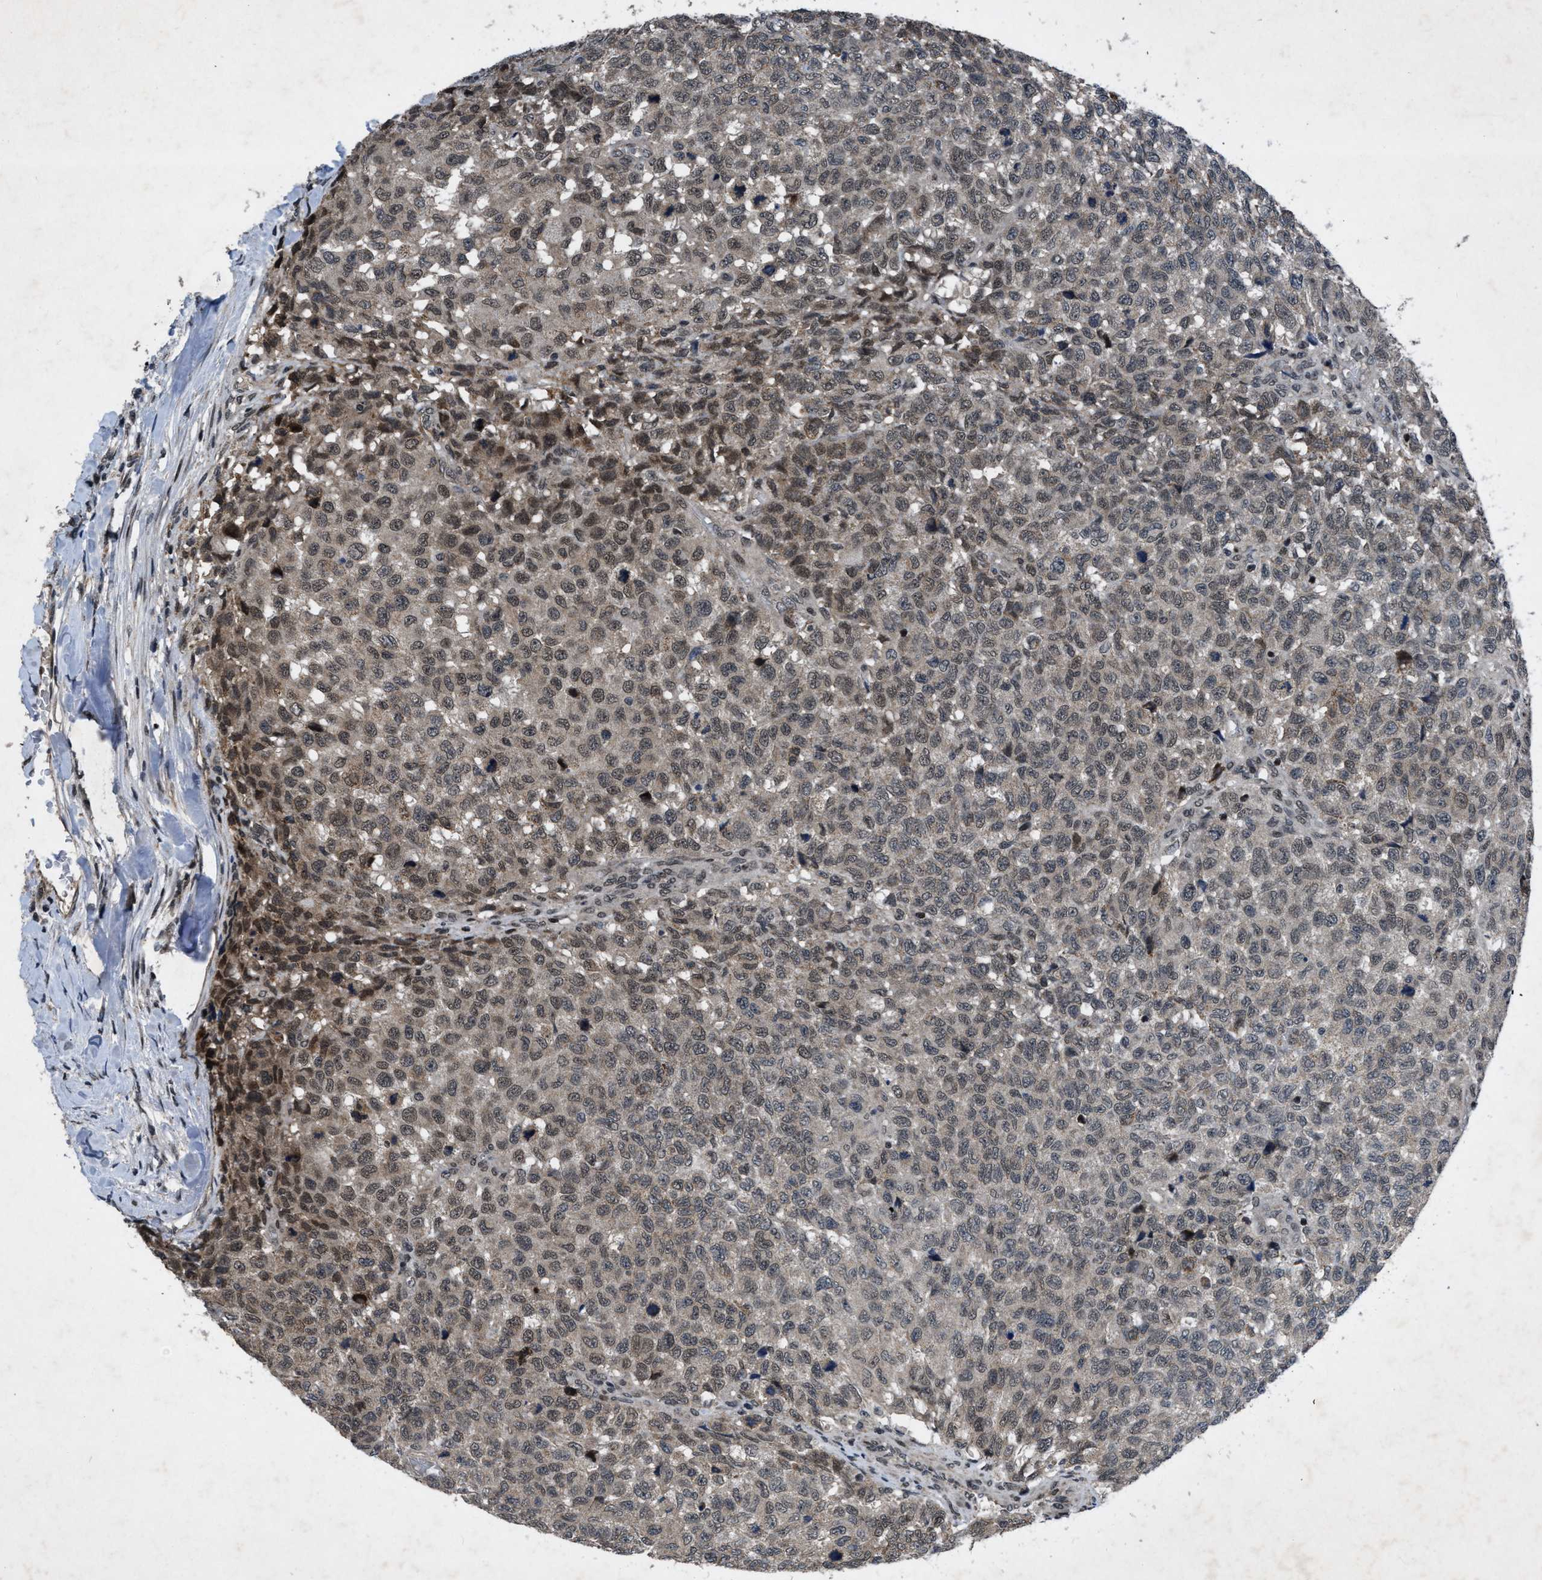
{"staining": {"intensity": "weak", "quantity": "25%-75%", "location": "nuclear"}, "tissue": "testis cancer", "cell_type": "Tumor cells", "image_type": "cancer", "snomed": [{"axis": "morphology", "description": "Seminoma, NOS"}, {"axis": "topography", "description": "Testis"}], "caption": "This histopathology image shows testis cancer stained with immunohistochemistry to label a protein in brown. The nuclear of tumor cells show weak positivity for the protein. Nuclei are counter-stained blue.", "gene": "ZNHIT1", "patient": {"sex": "male", "age": 59}}